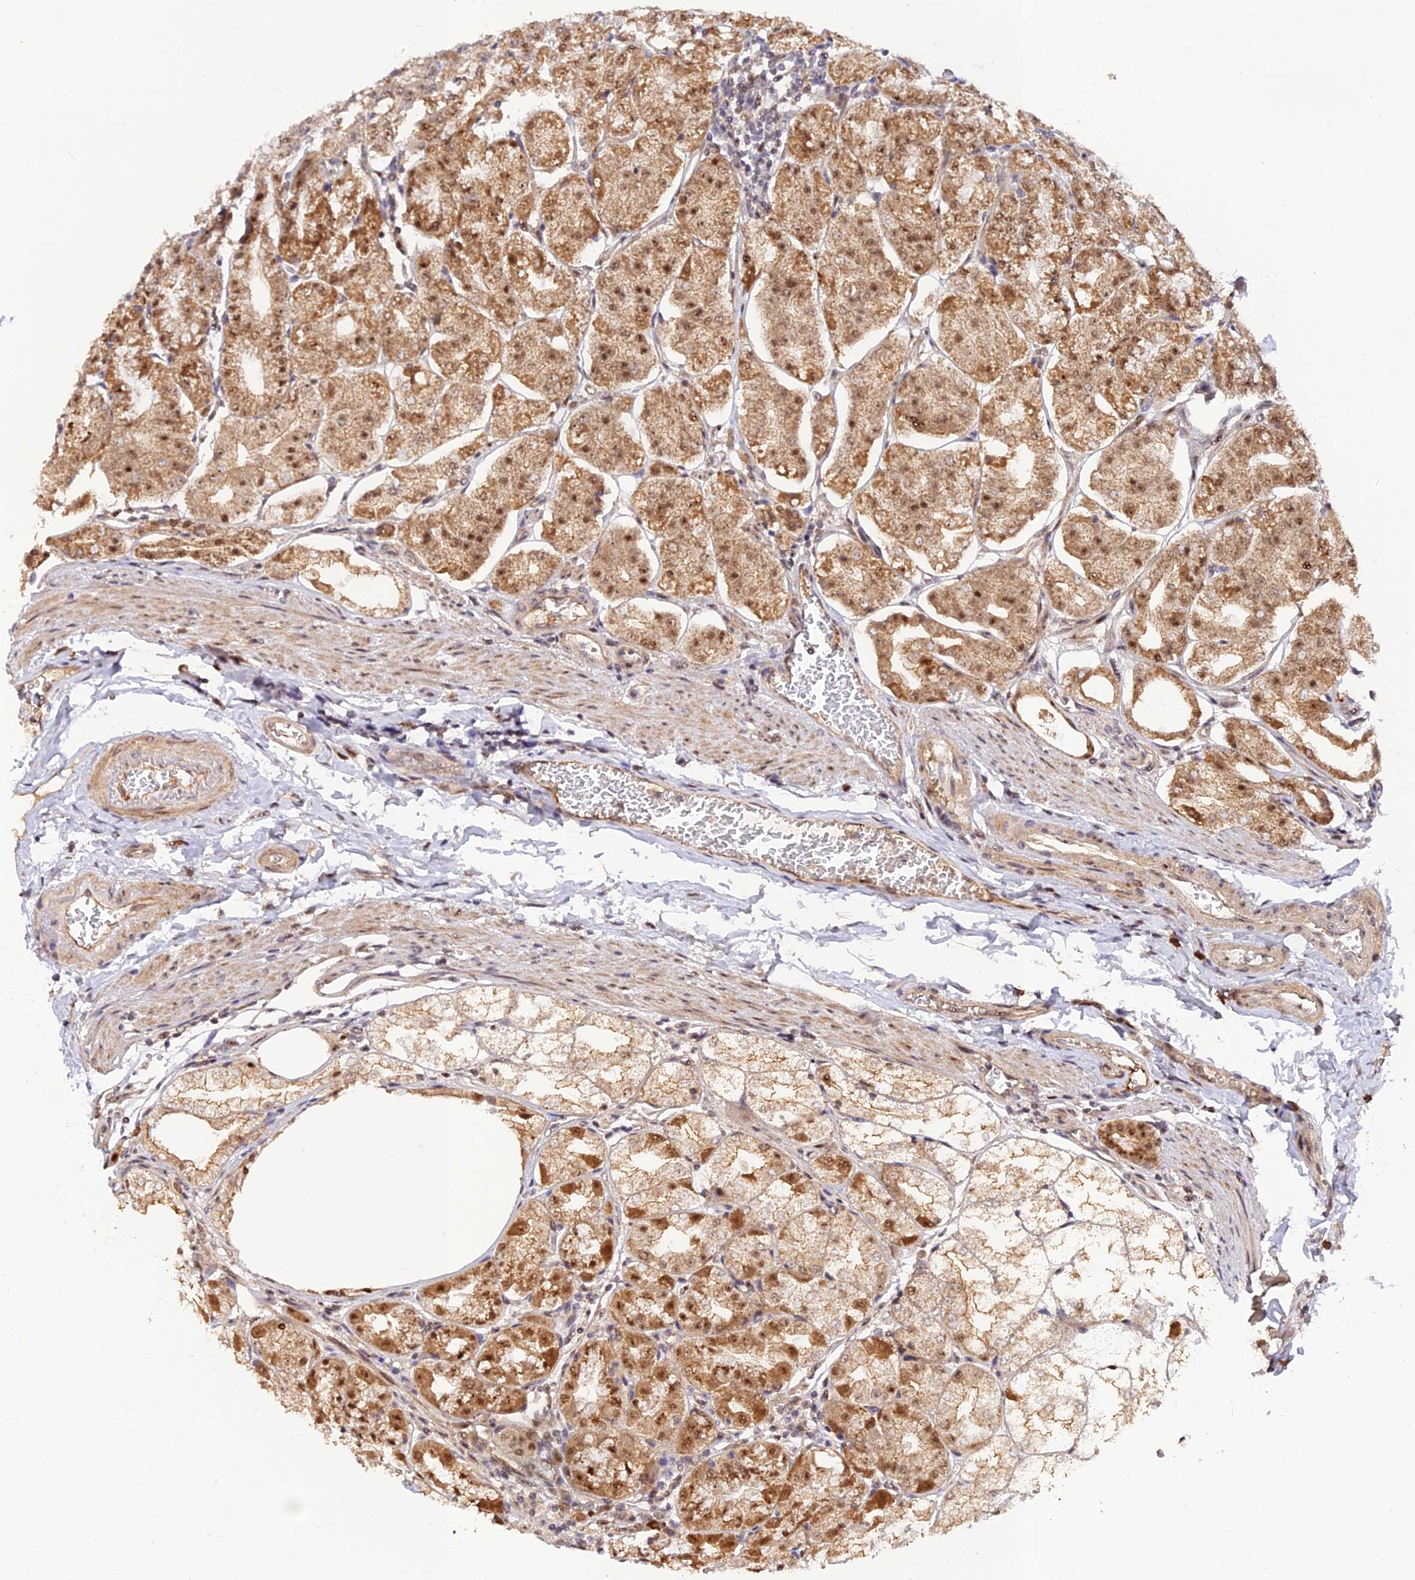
{"staining": {"intensity": "moderate", "quantity": ">75%", "location": "cytoplasmic/membranous,nuclear"}, "tissue": "stomach", "cell_type": "Glandular cells", "image_type": "normal", "snomed": [{"axis": "morphology", "description": "Normal tissue, NOS"}, {"axis": "topography", "description": "Stomach, lower"}], "caption": "The micrograph shows immunohistochemical staining of benign stomach. There is moderate cytoplasmic/membranous,nuclear positivity is appreciated in about >75% of glandular cells.", "gene": "REV1", "patient": {"sex": "male", "age": 71}}